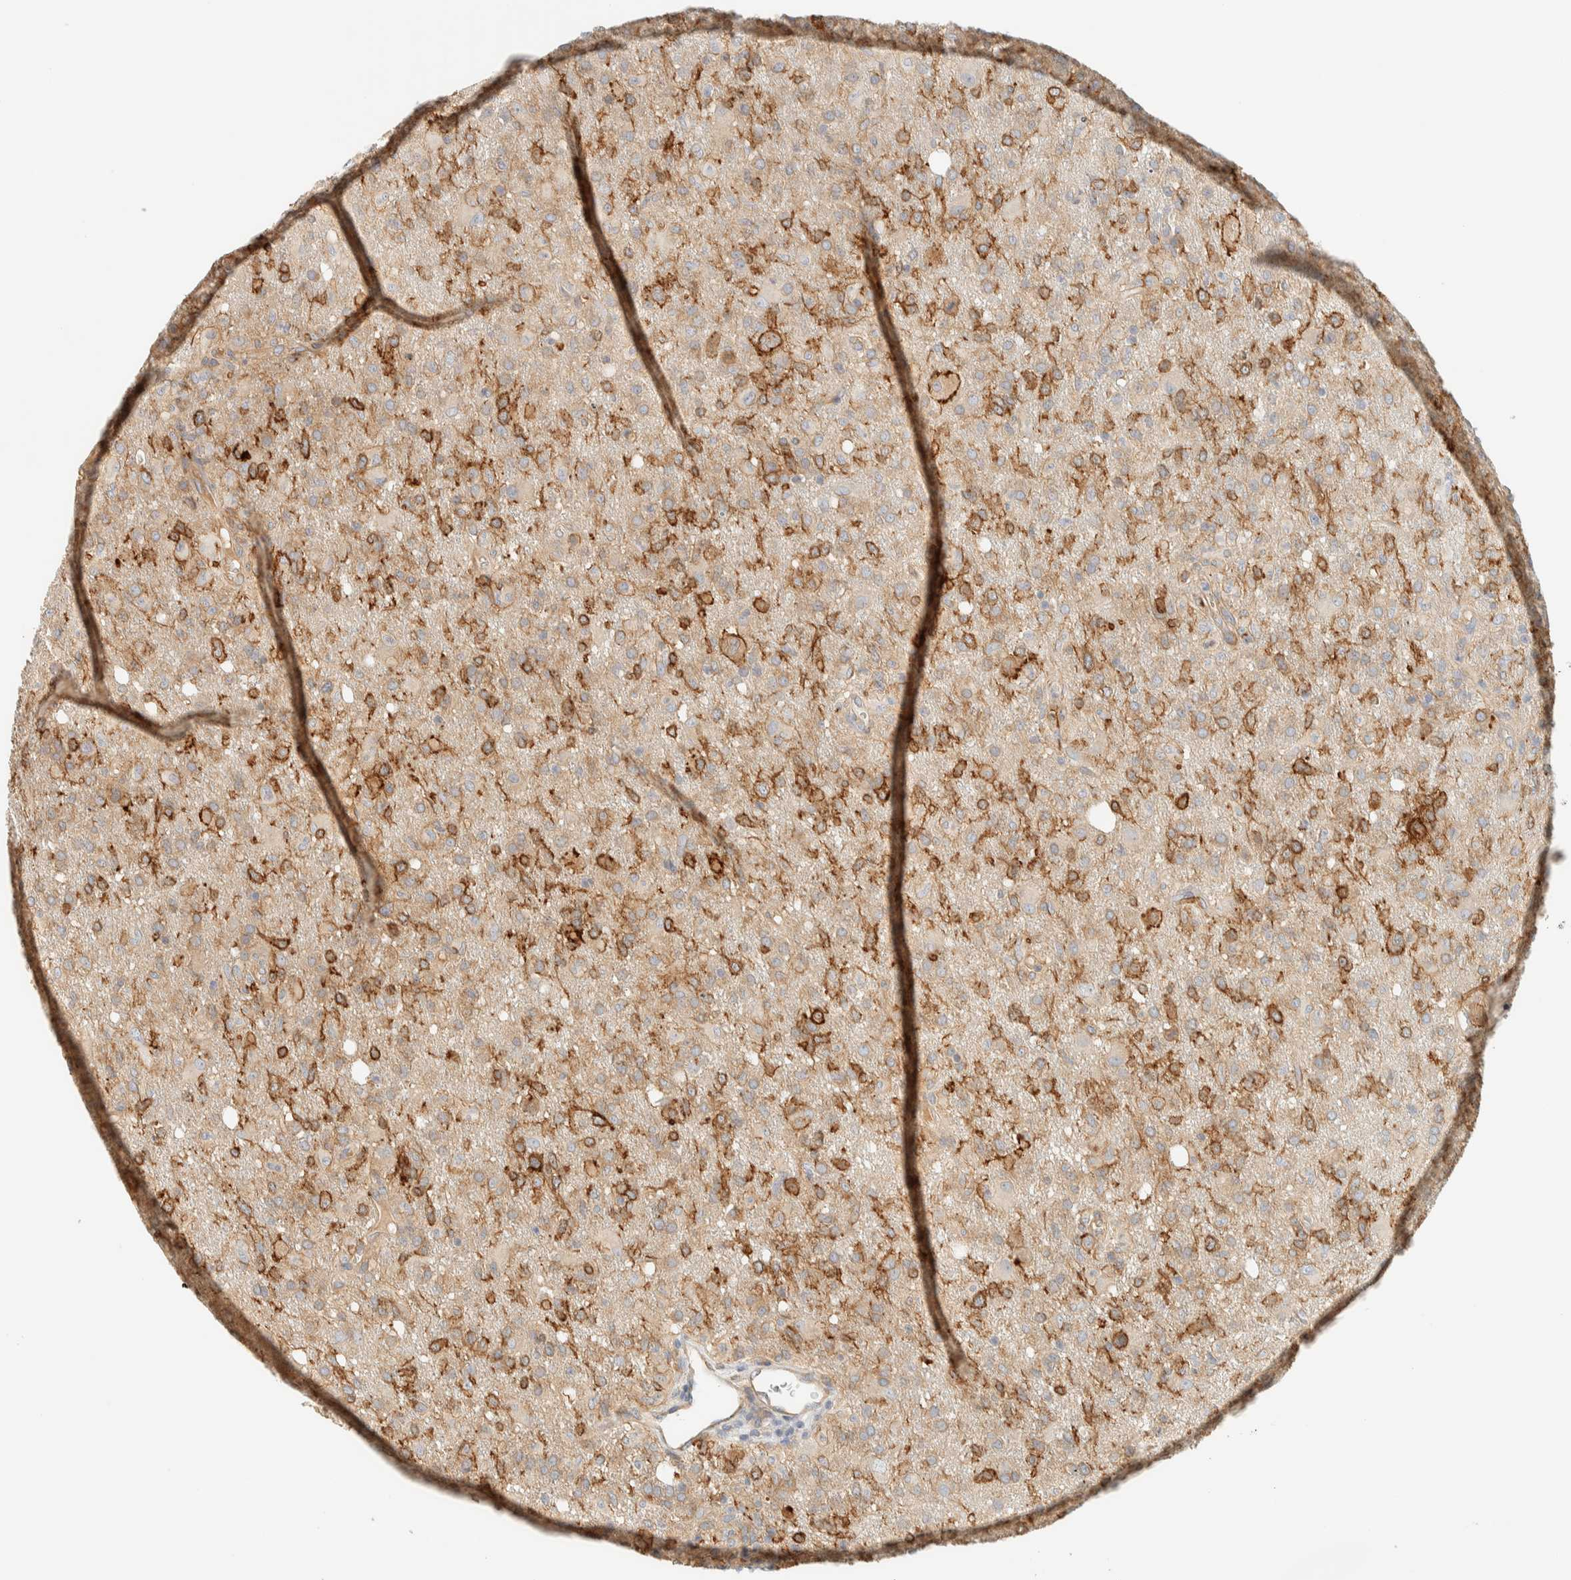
{"staining": {"intensity": "weak", "quantity": "25%-75%", "location": "cytoplasmic/membranous"}, "tissue": "glioma", "cell_type": "Tumor cells", "image_type": "cancer", "snomed": [{"axis": "morphology", "description": "Glioma, malignant, High grade"}, {"axis": "topography", "description": "Brain"}], "caption": "The immunohistochemical stain labels weak cytoplasmic/membranous positivity in tumor cells of glioma tissue. (Stains: DAB (3,3'-diaminobenzidine) in brown, nuclei in blue, Microscopy: brightfield microscopy at high magnification).", "gene": "LIMA1", "patient": {"sex": "female", "age": 57}}